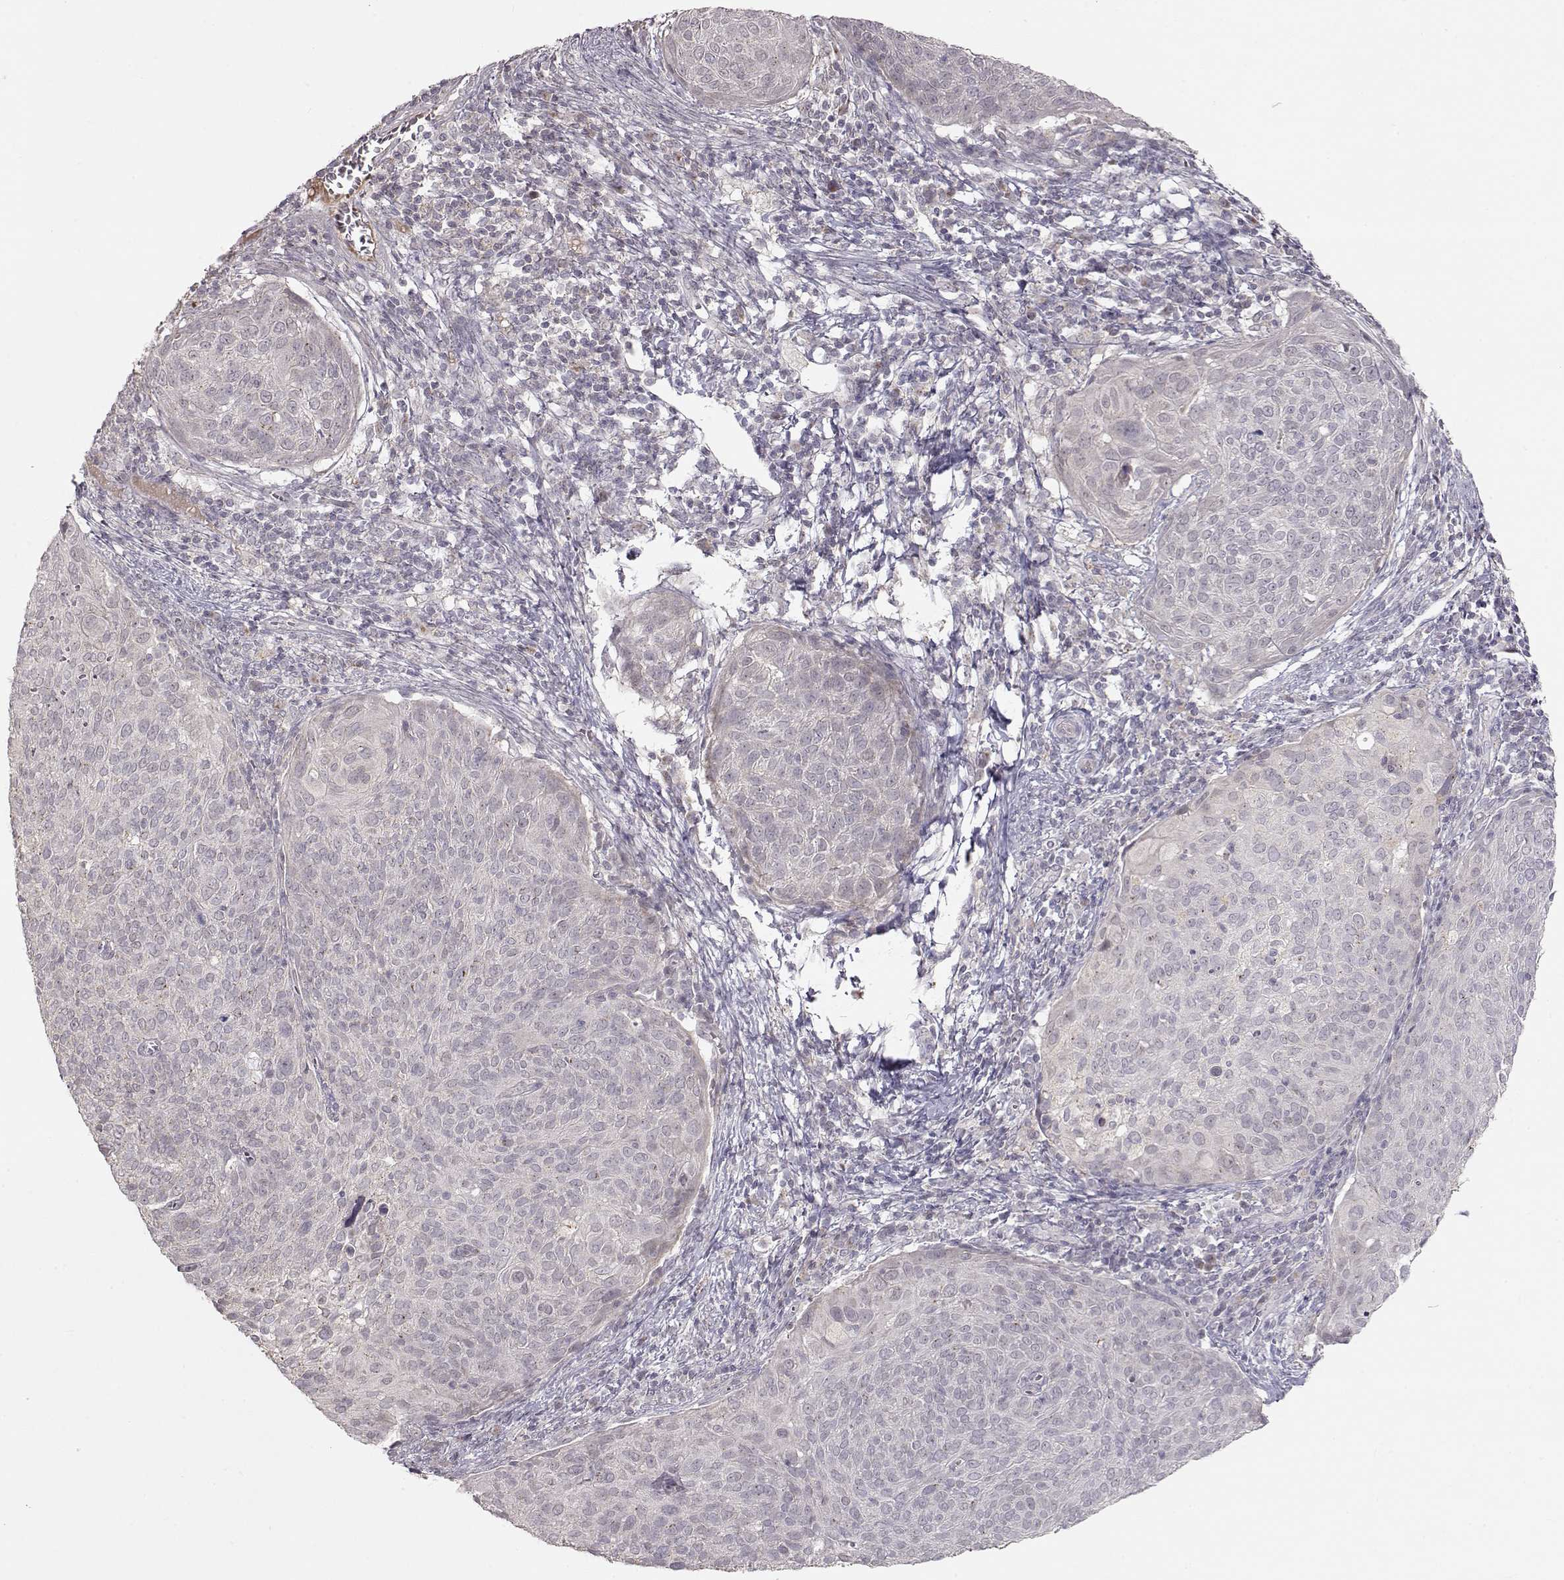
{"staining": {"intensity": "negative", "quantity": "none", "location": "none"}, "tissue": "cervical cancer", "cell_type": "Tumor cells", "image_type": "cancer", "snomed": [{"axis": "morphology", "description": "Squamous cell carcinoma, NOS"}, {"axis": "topography", "description": "Cervix"}], "caption": "Human cervical cancer (squamous cell carcinoma) stained for a protein using immunohistochemistry (IHC) shows no staining in tumor cells.", "gene": "PNMT", "patient": {"sex": "female", "age": 39}}